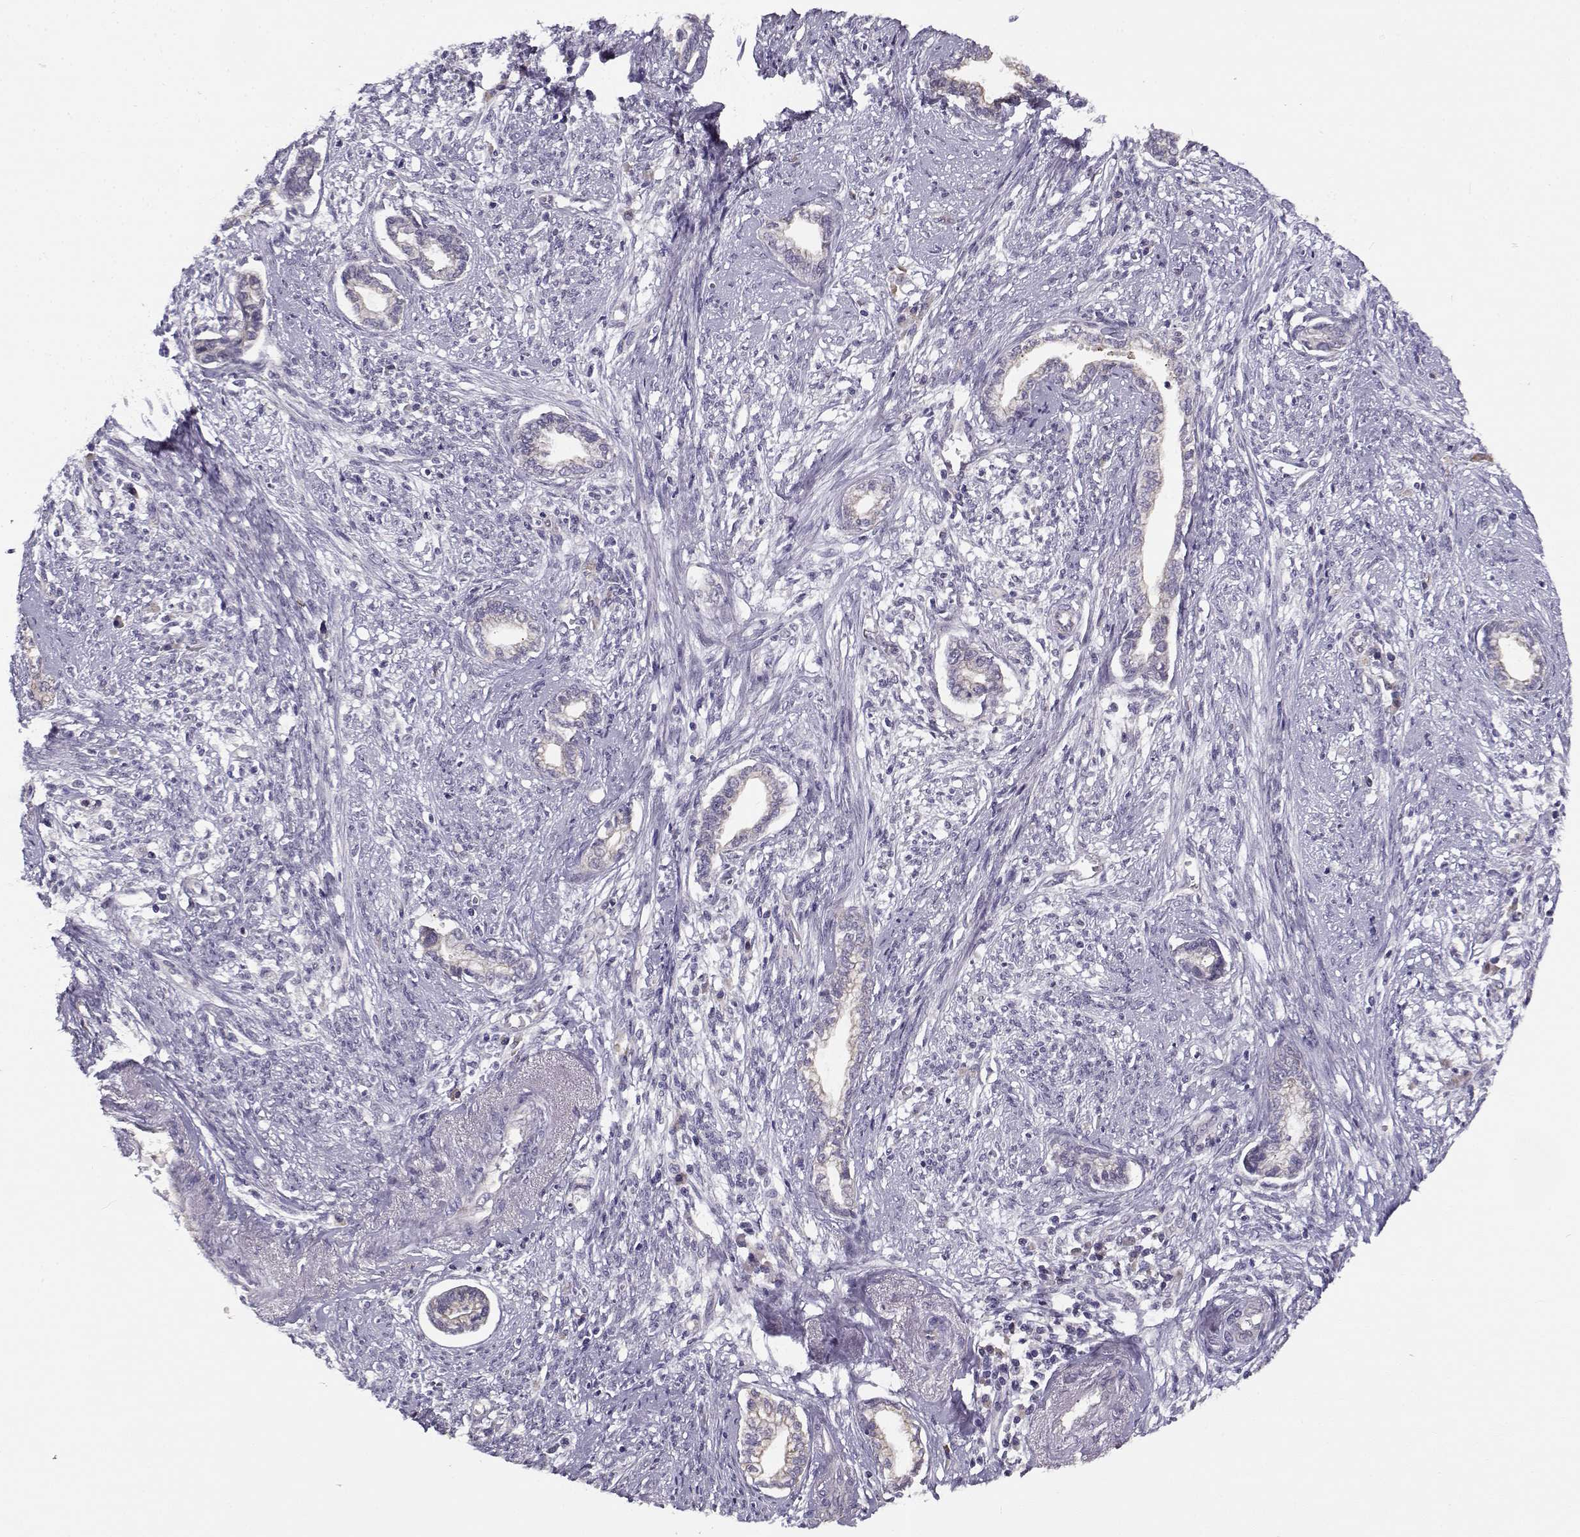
{"staining": {"intensity": "negative", "quantity": "none", "location": "none"}, "tissue": "cervical cancer", "cell_type": "Tumor cells", "image_type": "cancer", "snomed": [{"axis": "morphology", "description": "Adenocarcinoma, NOS"}, {"axis": "topography", "description": "Cervix"}], "caption": "Immunohistochemistry image of cervical cancer stained for a protein (brown), which shows no expression in tumor cells.", "gene": "TMEM145", "patient": {"sex": "female", "age": 62}}